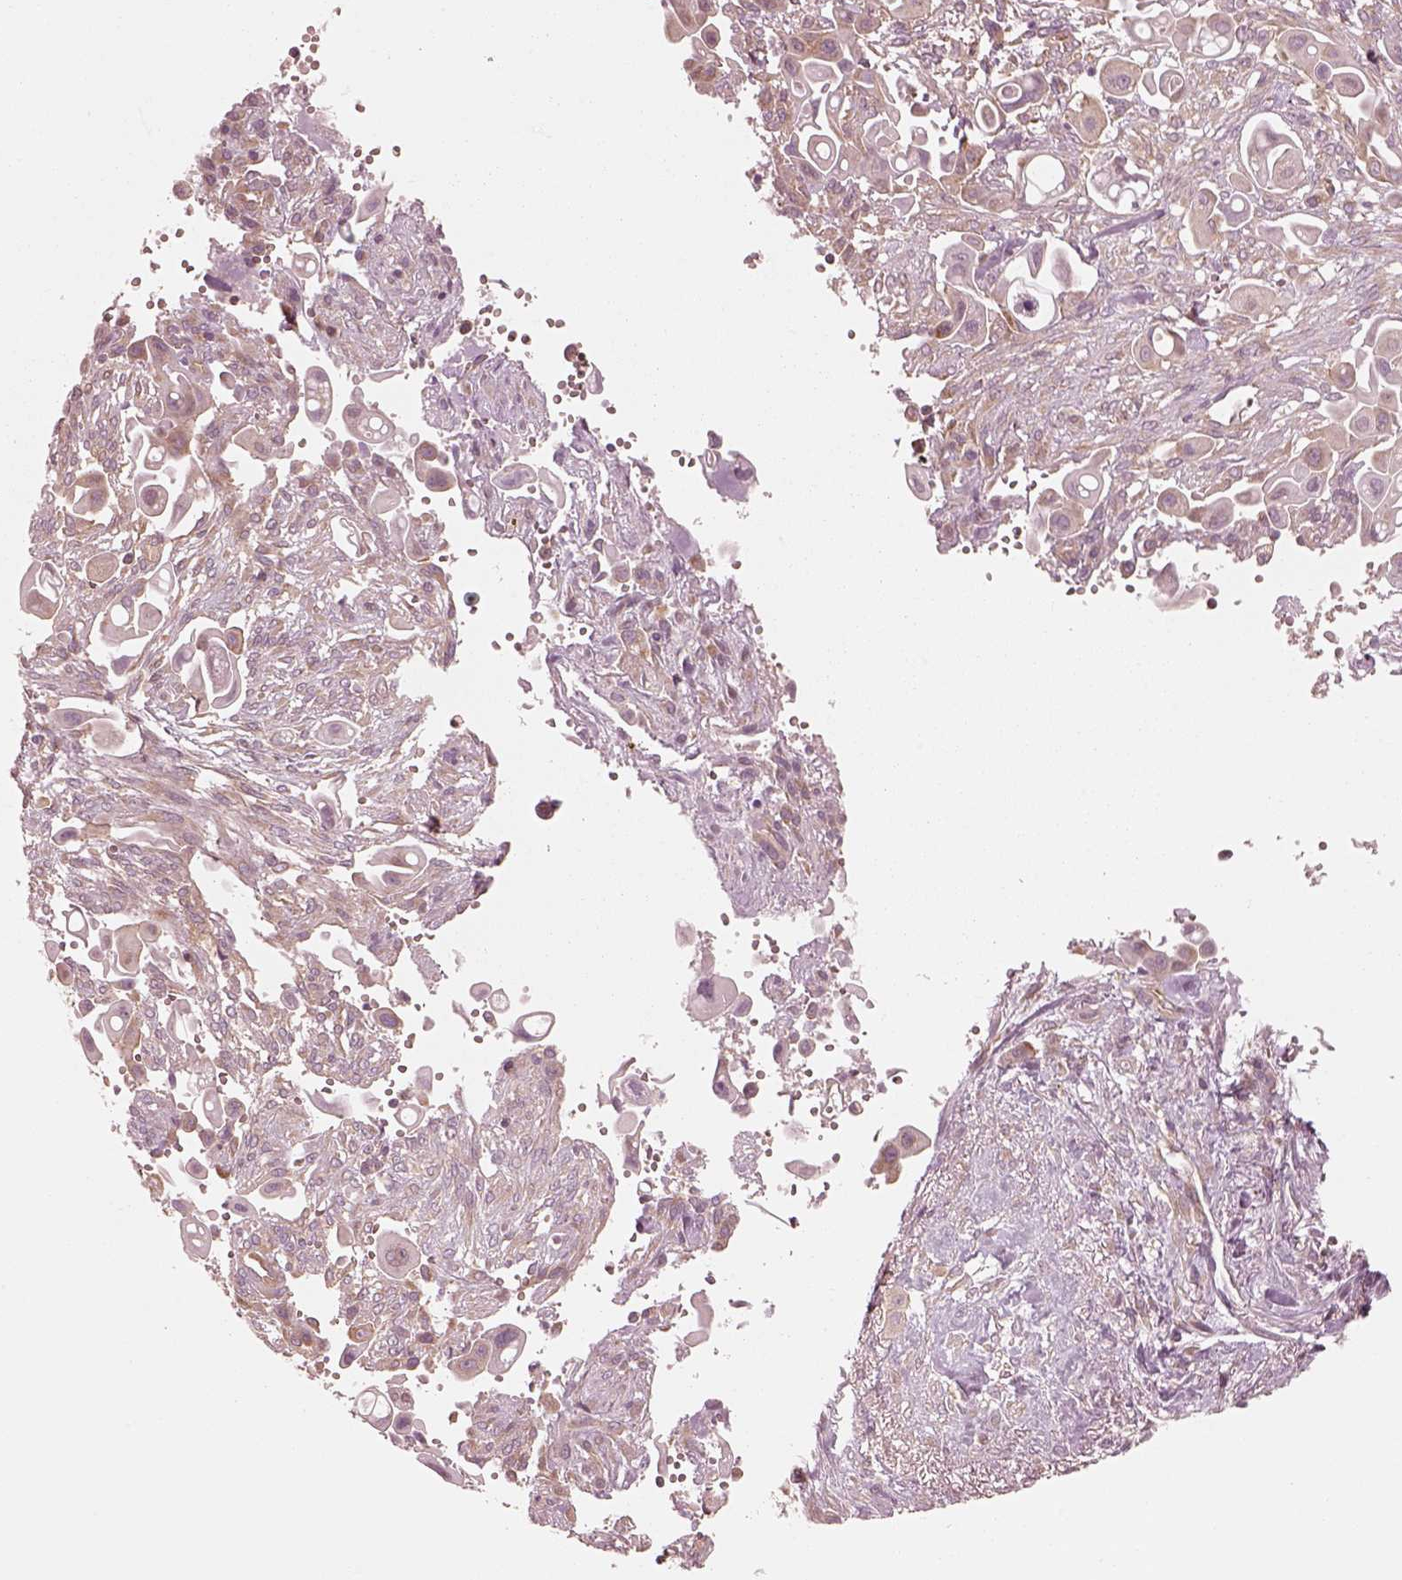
{"staining": {"intensity": "moderate", "quantity": ">75%", "location": "cytoplasmic/membranous"}, "tissue": "pancreatic cancer", "cell_type": "Tumor cells", "image_type": "cancer", "snomed": [{"axis": "morphology", "description": "Adenocarcinoma, NOS"}, {"axis": "topography", "description": "Pancreas"}], "caption": "Moderate cytoplasmic/membranous positivity for a protein is seen in approximately >75% of tumor cells of pancreatic adenocarcinoma using IHC.", "gene": "CNOT2", "patient": {"sex": "male", "age": 50}}